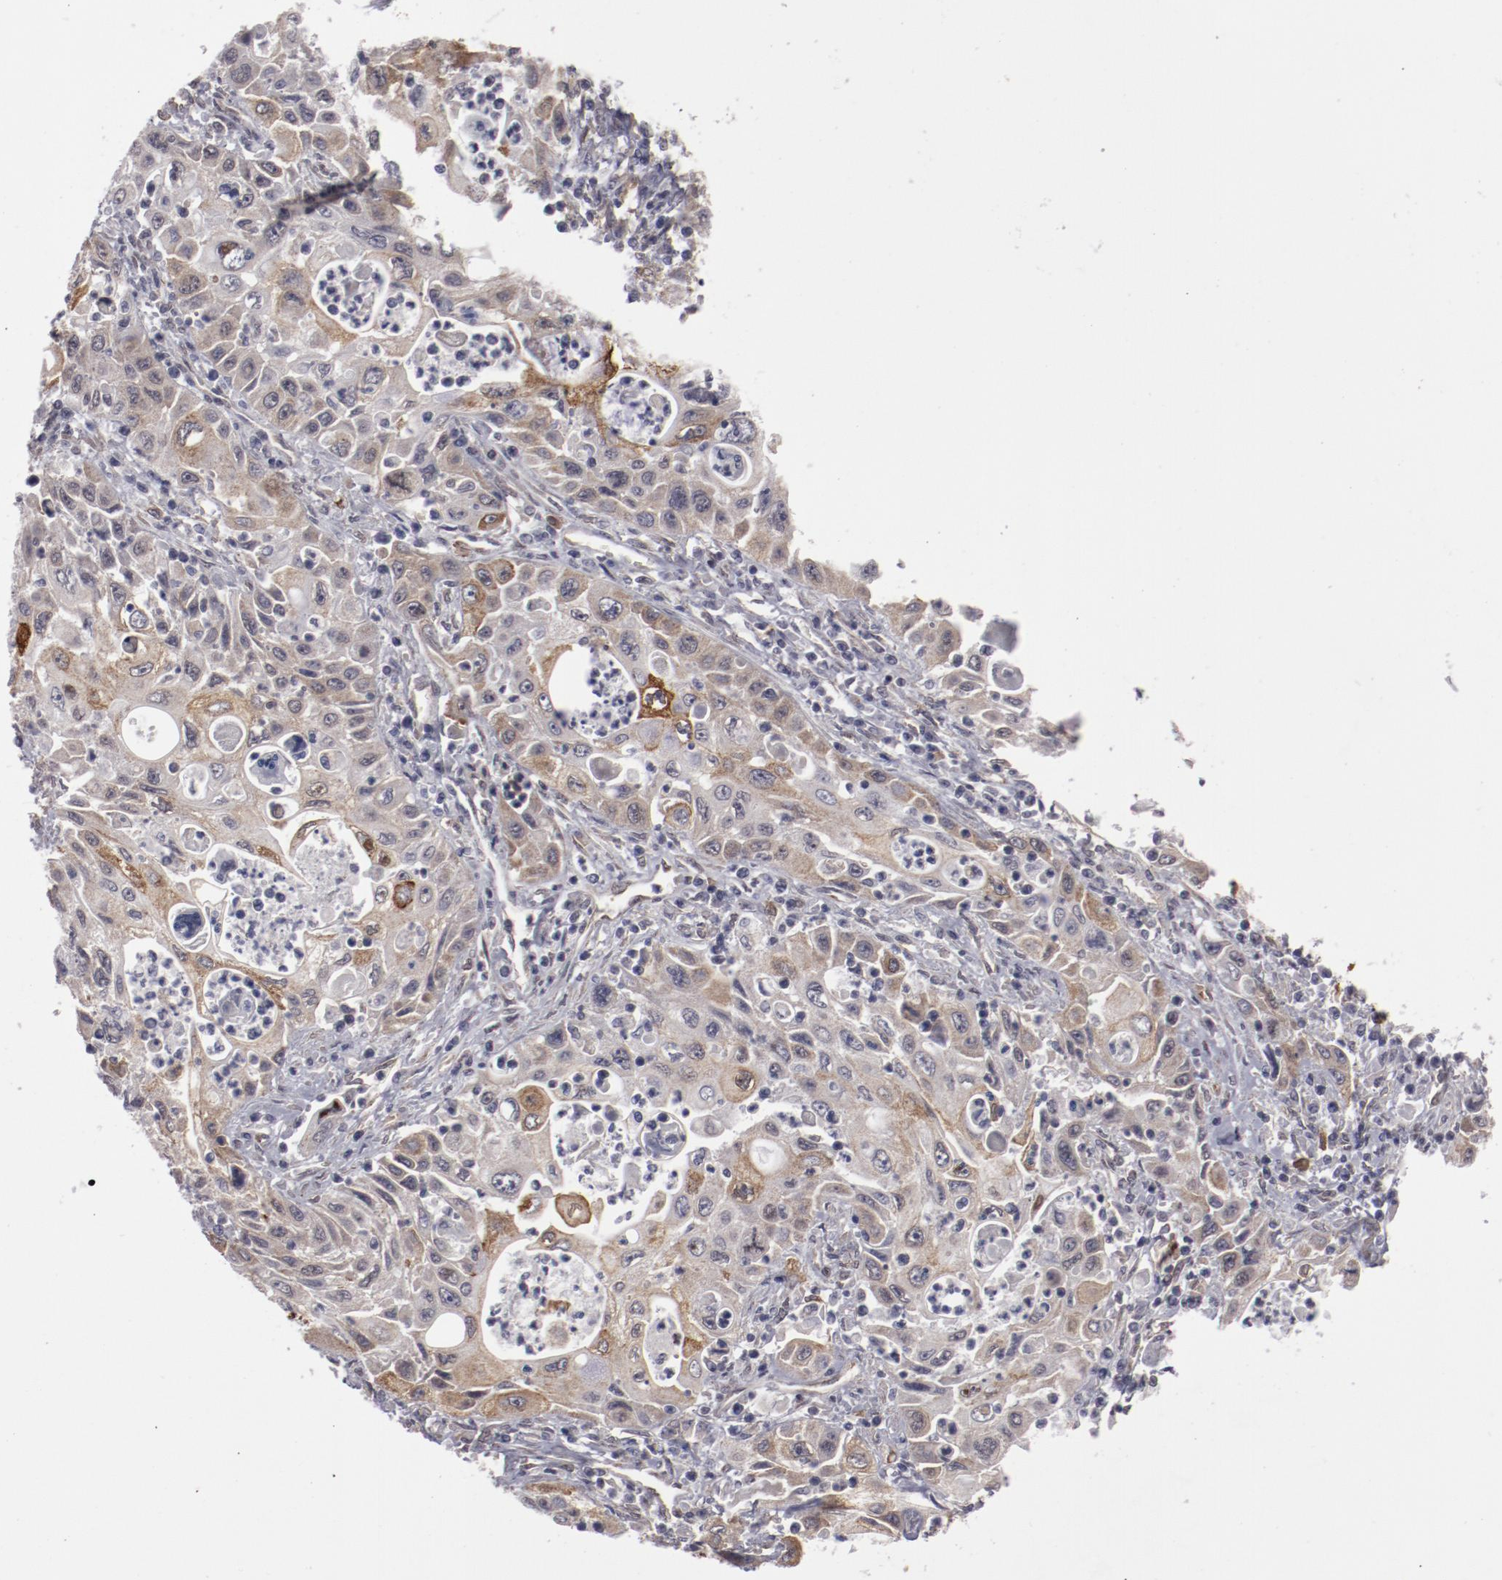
{"staining": {"intensity": "weak", "quantity": "25%-75%", "location": "cytoplasmic/membranous"}, "tissue": "pancreatic cancer", "cell_type": "Tumor cells", "image_type": "cancer", "snomed": [{"axis": "morphology", "description": "Adenocarcinoma, NOS"}, {"axis": "topography", "description": "Pancreas"}], "caption": "This is an image of IHC staining of pancreatic cancer, which shows weak positivity in the cytoplasmic/membranous of tumor cells.", "gene": "LEF1", "patient": {"sex": "male", "age": 70}}